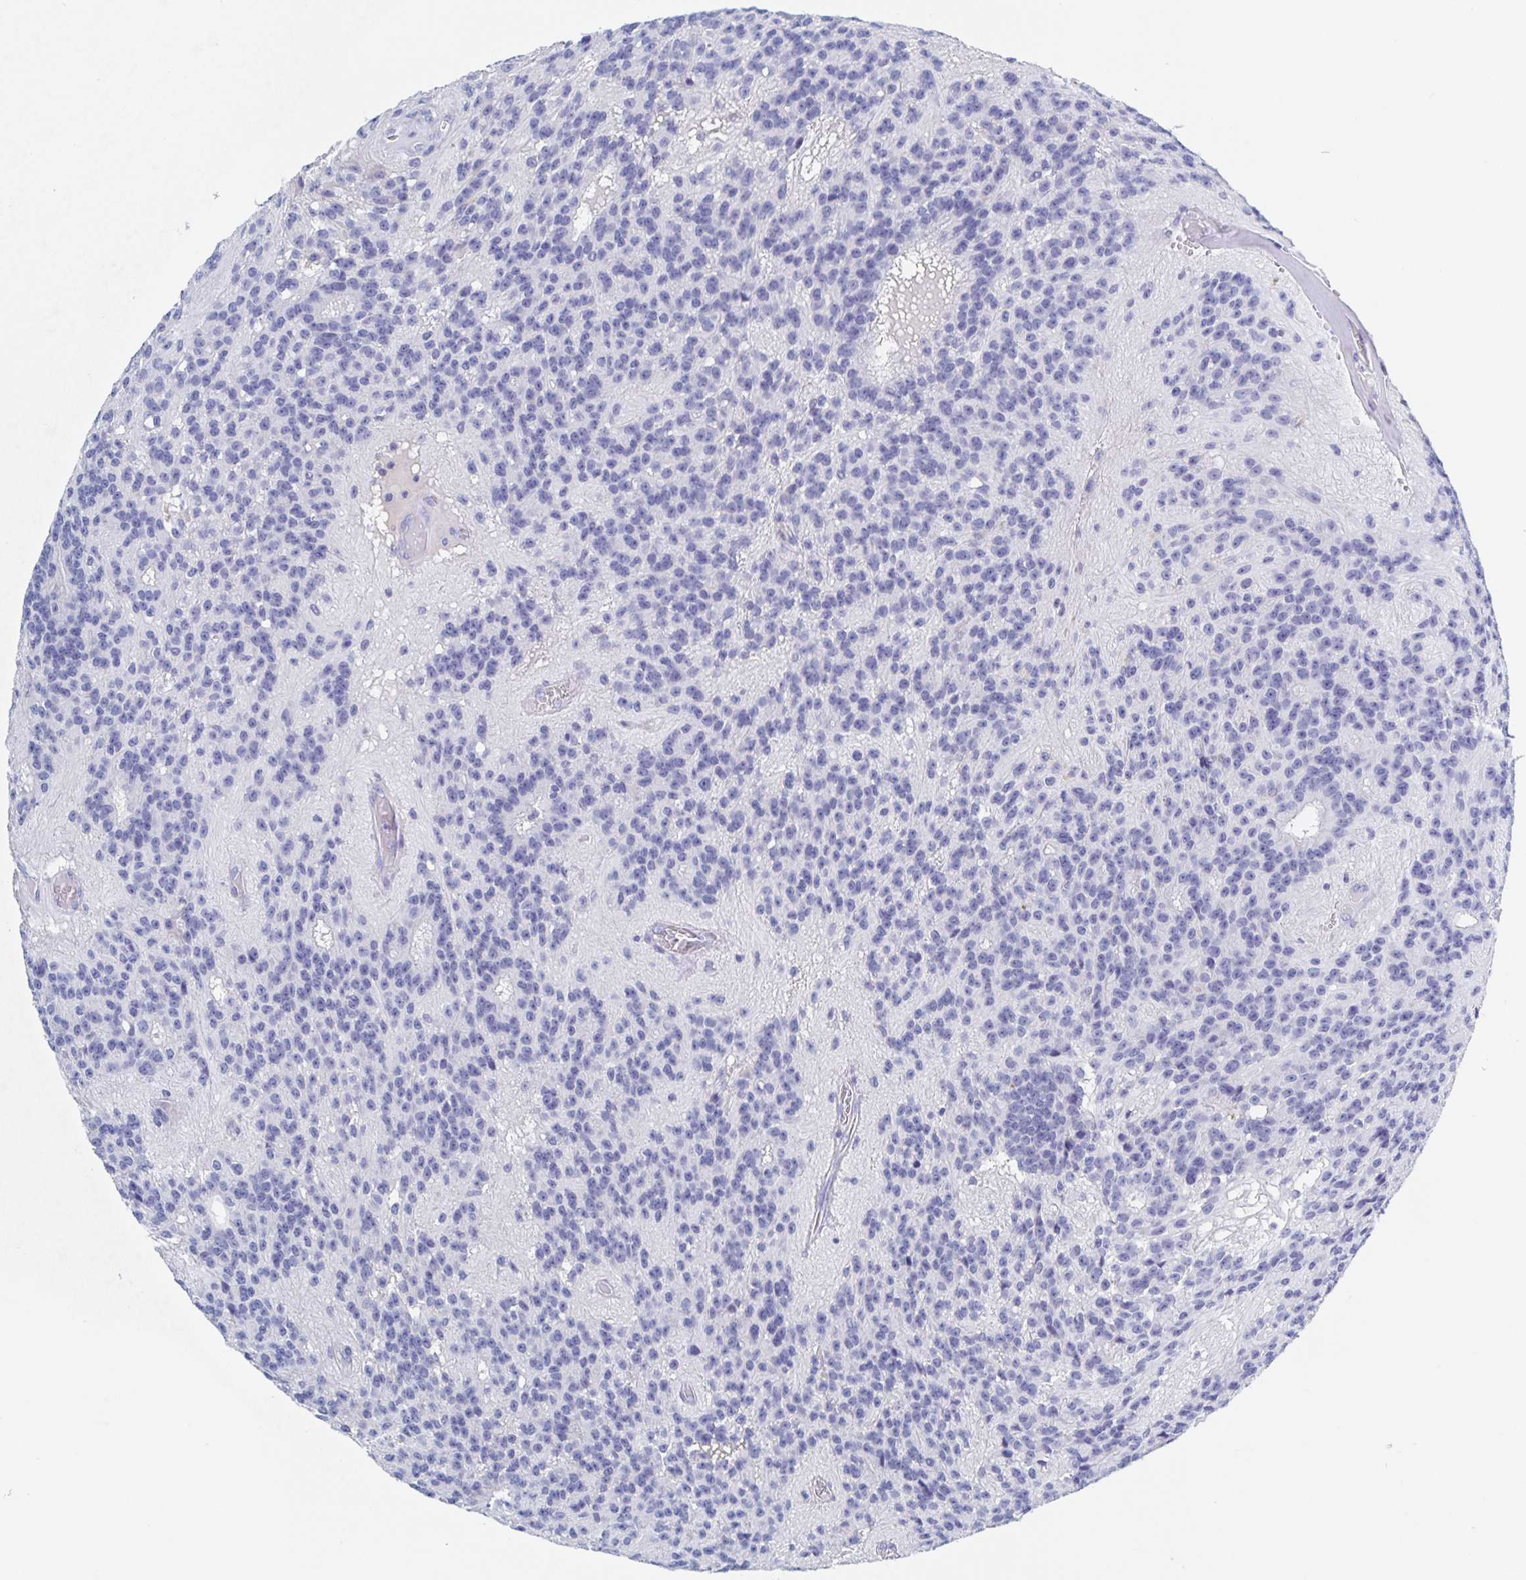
{"staining": {"intensity": "negative", "quantity": "none", "location": "none"}, "tissue": "glioma", "cell_type": "Tumor cells", "image_type": "cancer", "snomed": [{"axis": "morphology", "description": "Glioma, malignant, Low grade"}, {"axis": "topography", "description": "Brain"}], "caption": "IHC image of neoplastic tissue: human glioma stained with DAB exhibits no significant protein positivity in tumor cells.", "gene": "DMBT1", "patient": {"sex": "male", "age": 31}}